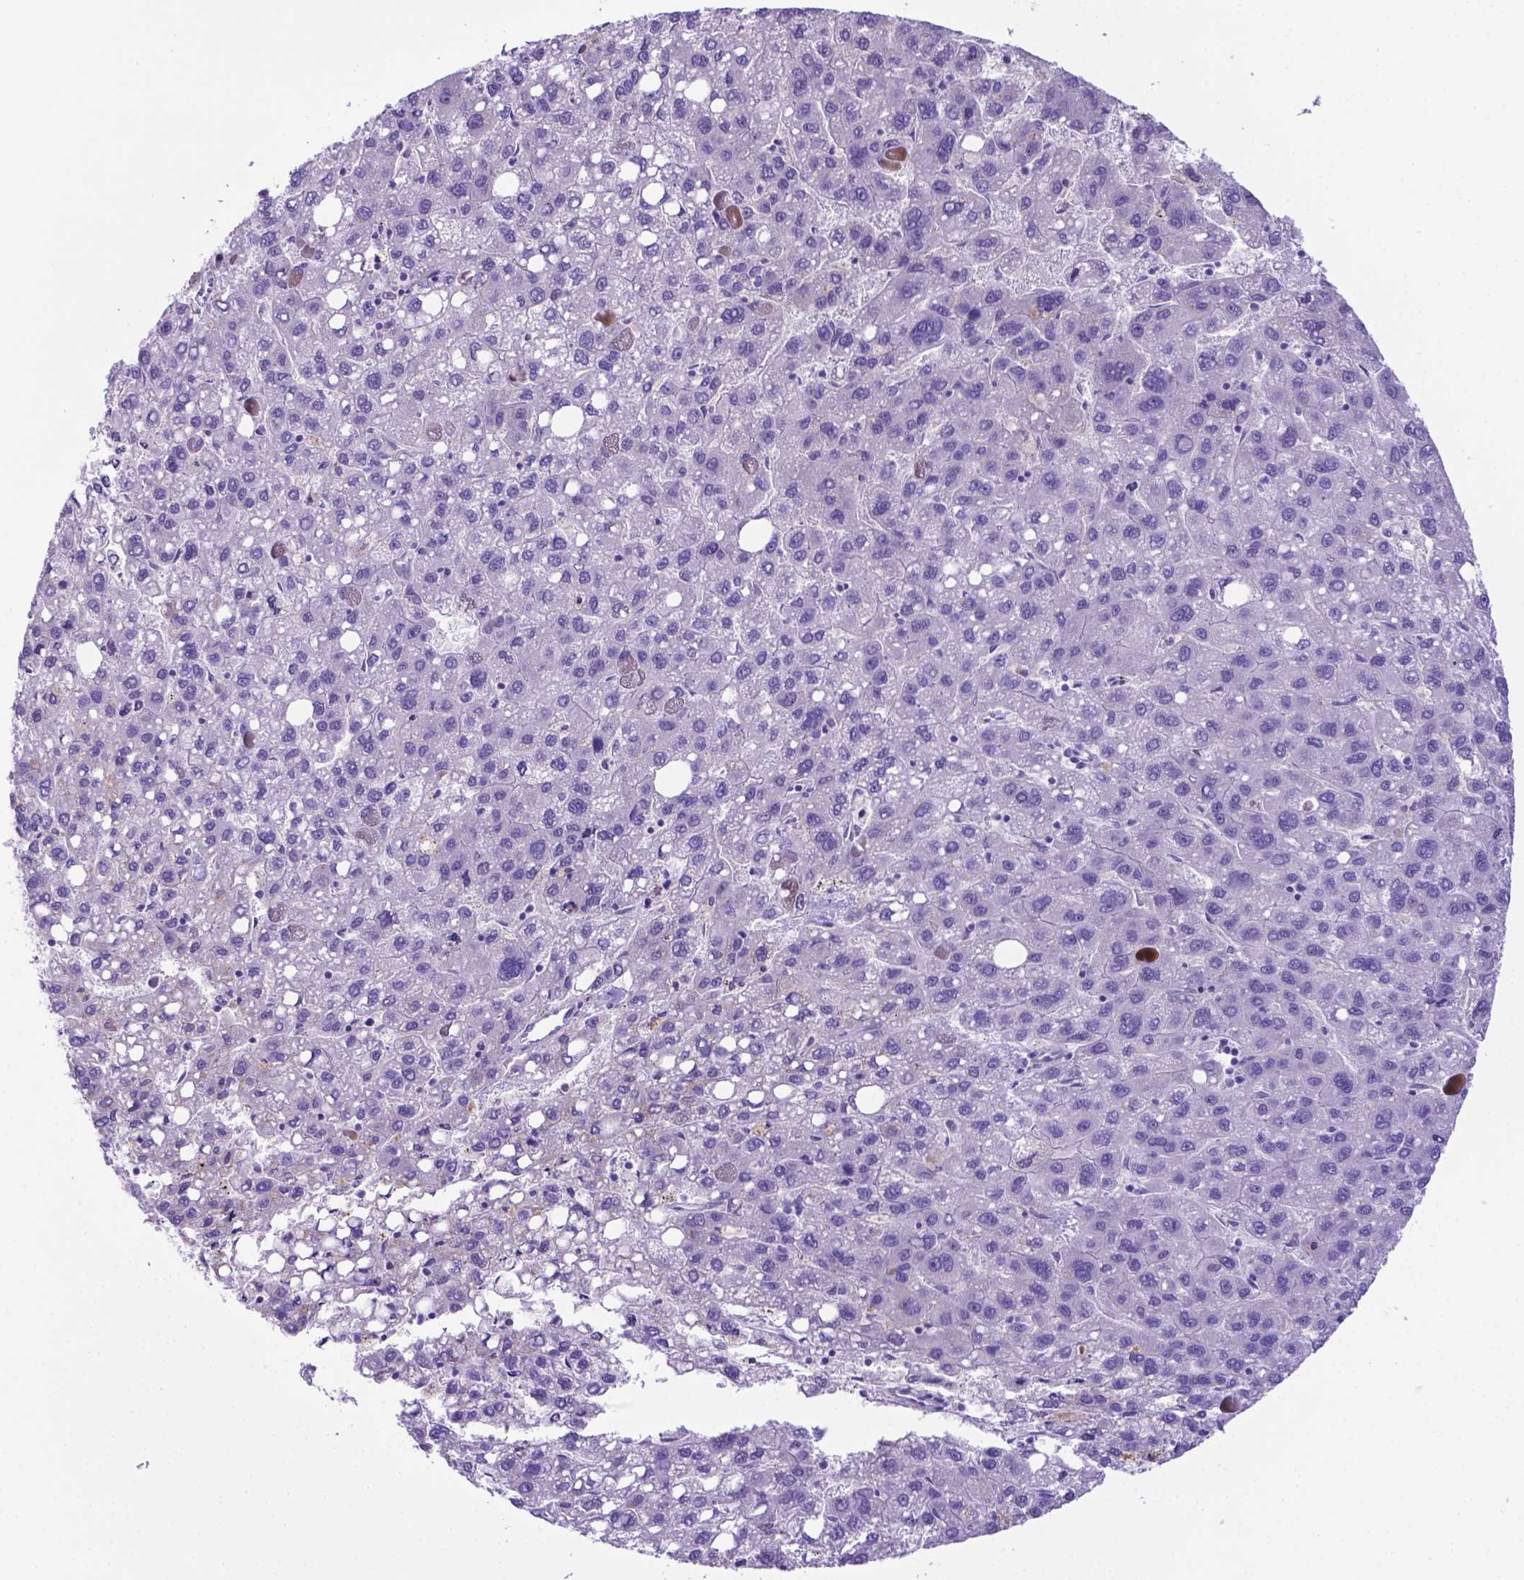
{"staining": {"intensity": "negative", "quantity": "none", "location": "none"}, "tissue": "liver cancer", "cell_type": "Tumor cells", "image_type": "cancer", "snomed": [{"axis": "morphology", "description": "Carcinoma, Hepatocellular, NOS"}, {"axis": "topography", "description": "Liver"}], "caption": "Immunohistochemistry histopathology image of neoplastic tissue: hepatocellular carcinoma (liver) stained with DAB demonstrates no significant protein staining in tumor cells.", "gene": "LZTR1", "patient": {"sex": "female", "age": 82}}